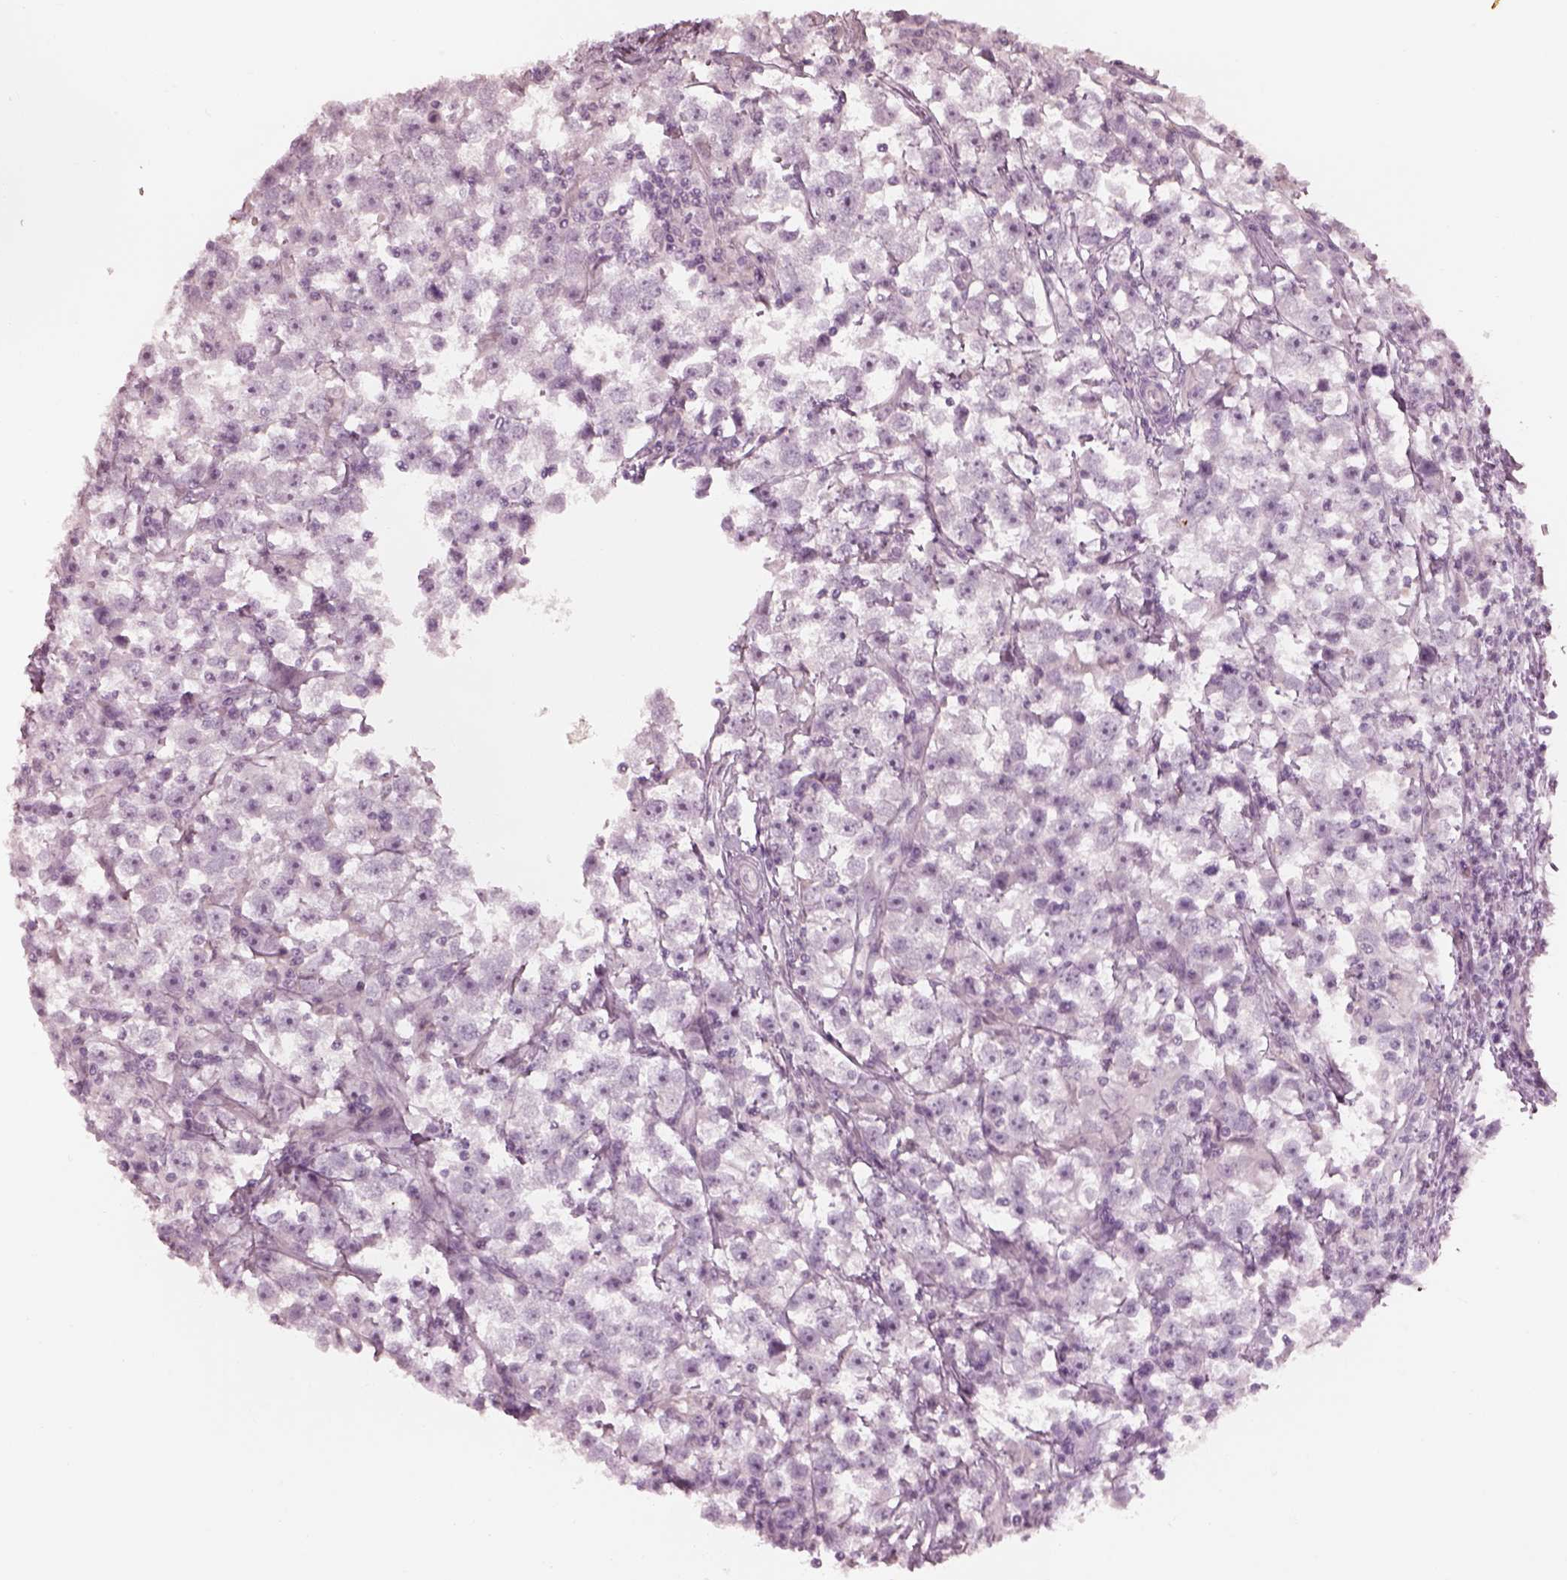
{"staining": {"intensity": "negative", "quantity": "none", "location": "none"}, "tissue": "testis cancer", "cell_type": "Tumor cells", "image_type": "cancer", "snomed": [{"axis": "morphology", "description": "Seminoma, NOS"}, {"axis": "topography", "description": "Testis"}], "caption": "Immunohistochemistry (IHC) micrograph of neoplastic tissue: seminoma (testis) stained with DAB (3,3'-diaminobenzidine) displays no significant protein staining in tumor cells.", "gene": "RSPH9", "patient": {"sex": "male", "age": 33}}